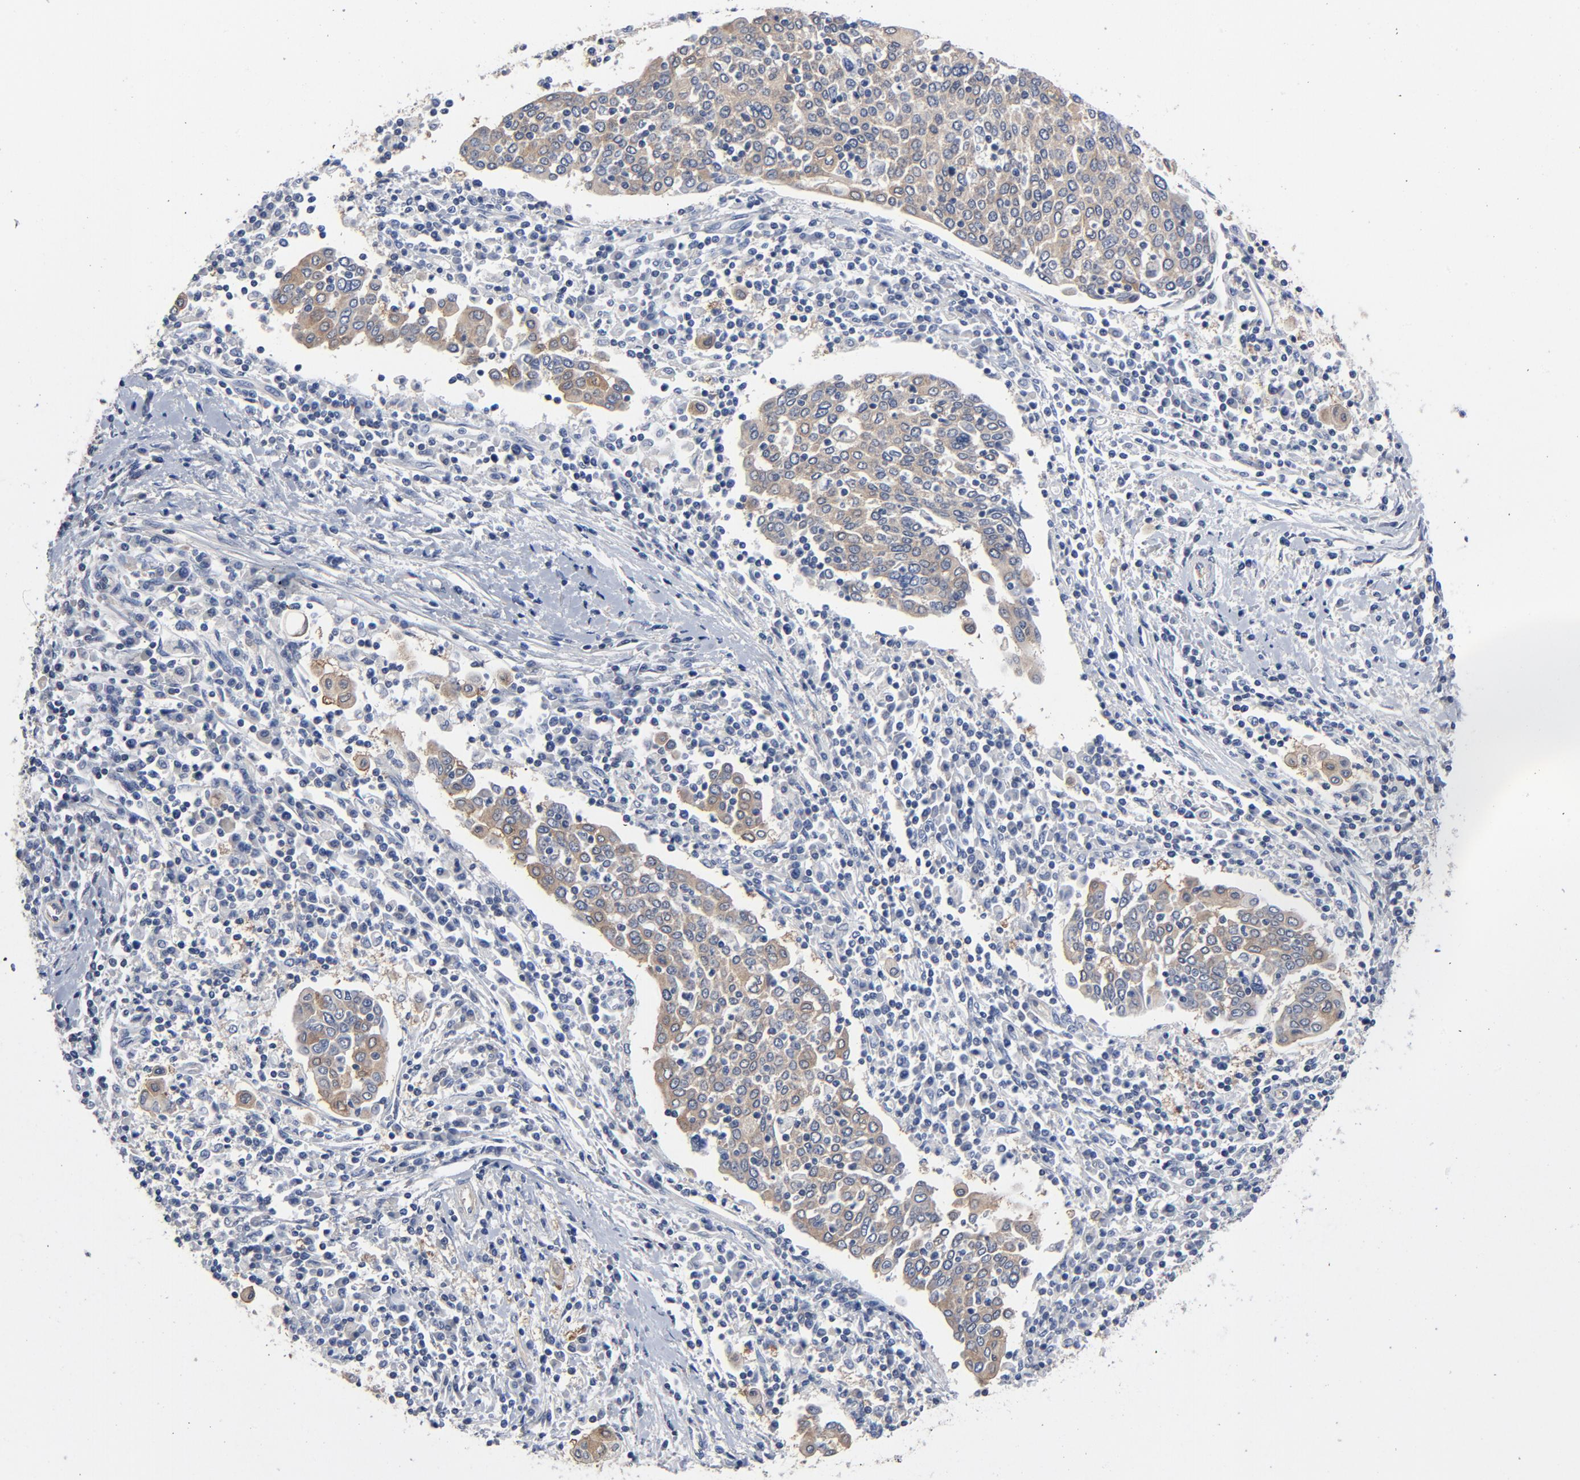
{"staining": {"intensity": "moderate", "quantity": ">75%", "location": "cytoplasmic/membranous"}, "tissue": "cervical cancer", "cell_type": "Tumor cells", "image_type": "cancer", "snomed": [{"axis": "morphology", "description": "Squamous cell carcinoma, NOS"}, {"axis": "topography", "description": "Cervix"}], "caption": "Protein expression analysis of cervical cancer shows moderate cytoplasmic/membranous staining in approximately >75% of tumor cells.", "gene": "DYNLT3", "patient": {"sex": "female", "age": 40}}